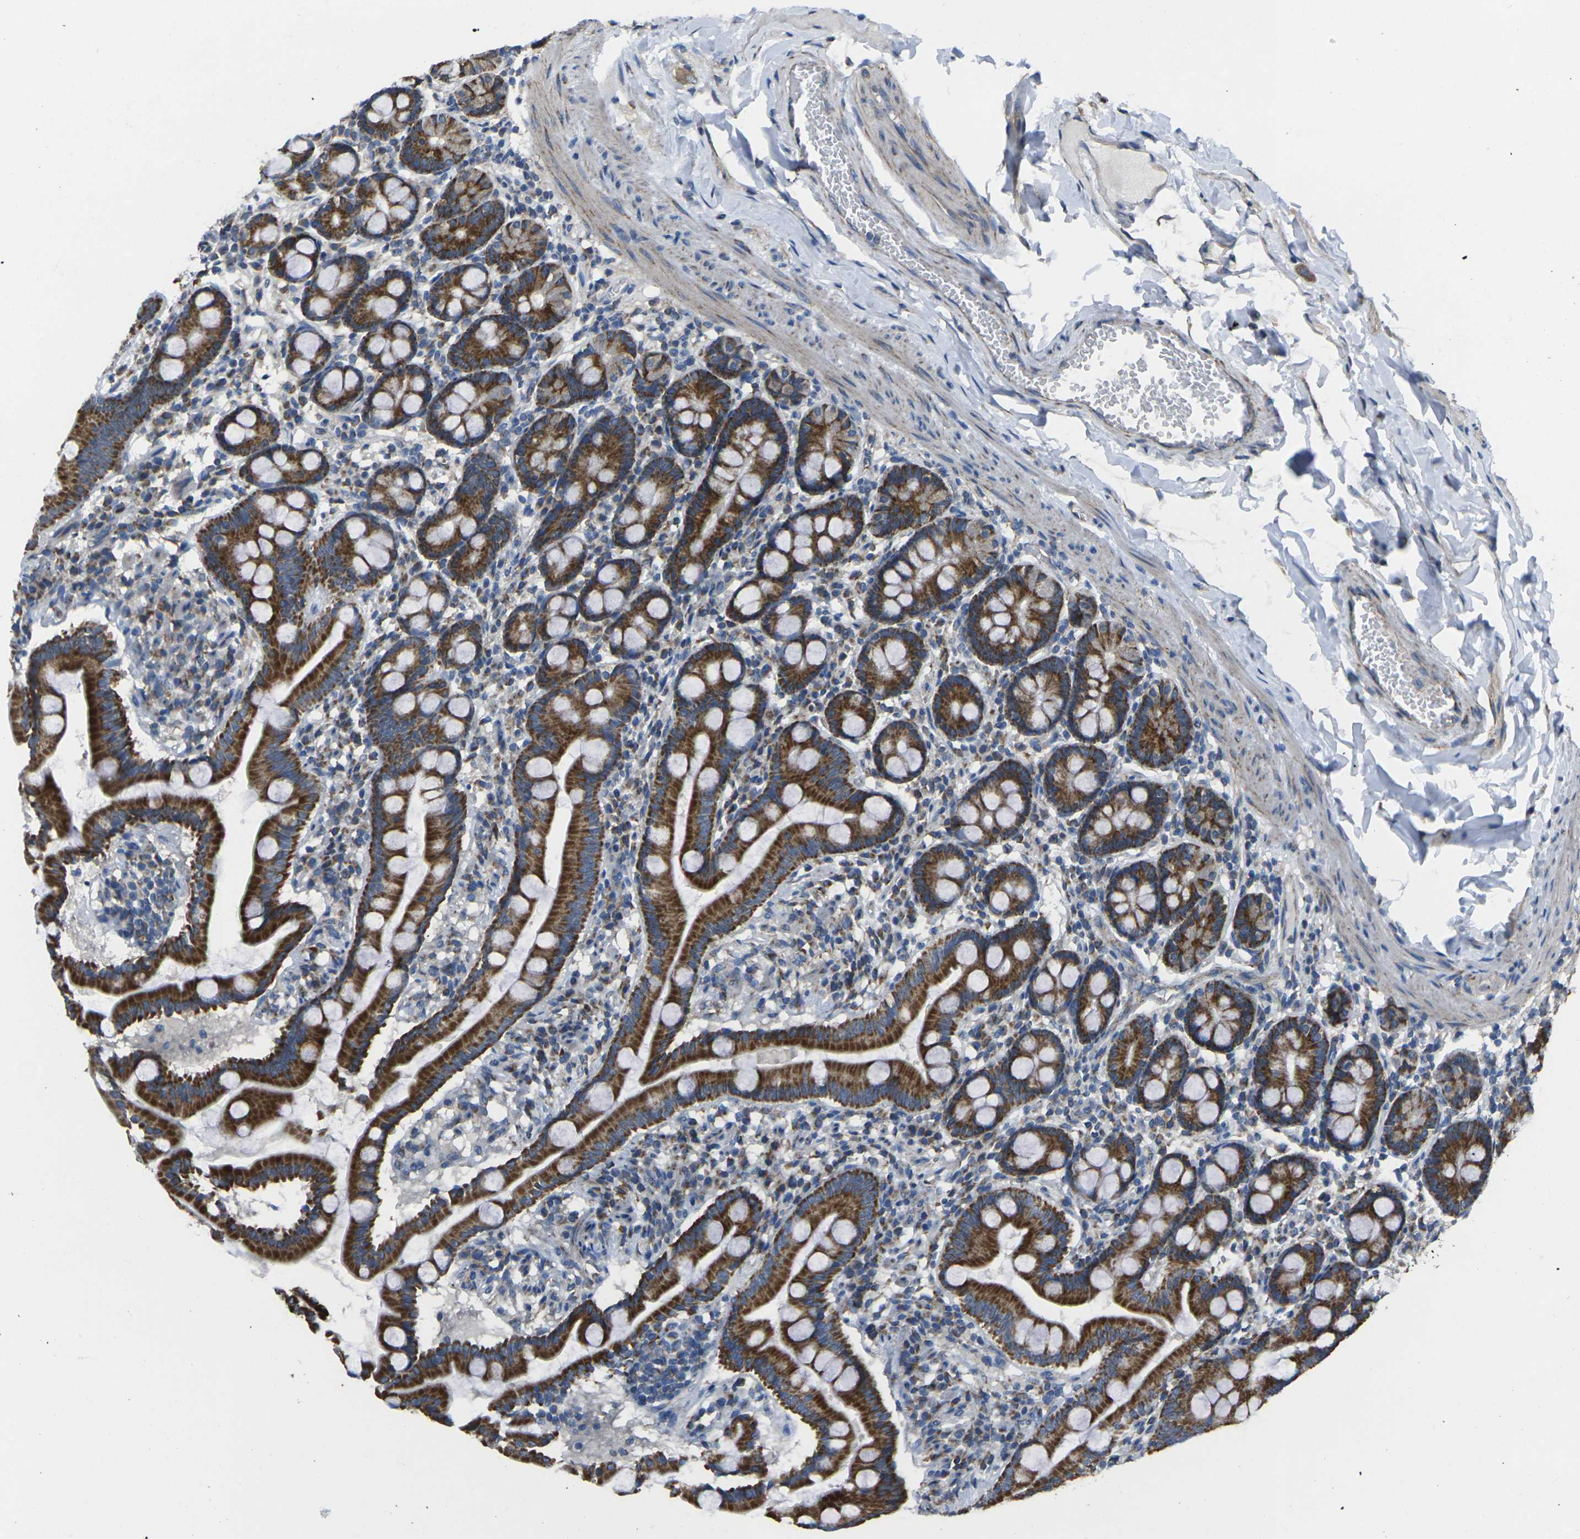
{"staining": {"intensity": "strong", "quantity": ">75%", "location": "cytoplasmic/membranous"}, "tissue": "duodenum", "cell_type": "Glandular cells", "image_type": "normal", "snomed": [{"axis": "morphology", "description": "Normal tissue, NOS"}, {"axis": "topography", "description": "Duodenum"}], "caption": "This image demonstrates unremarkable duodenum stained with immunohistochemistry (IHC) to label a protein in brown. The cytoplasmic/membranous of glandular cells show strong positivity for the protein. Nuclei are counter-stained blue.", "gene": "TMEM120B", "patient": {"sex": "male", "age": 50}}